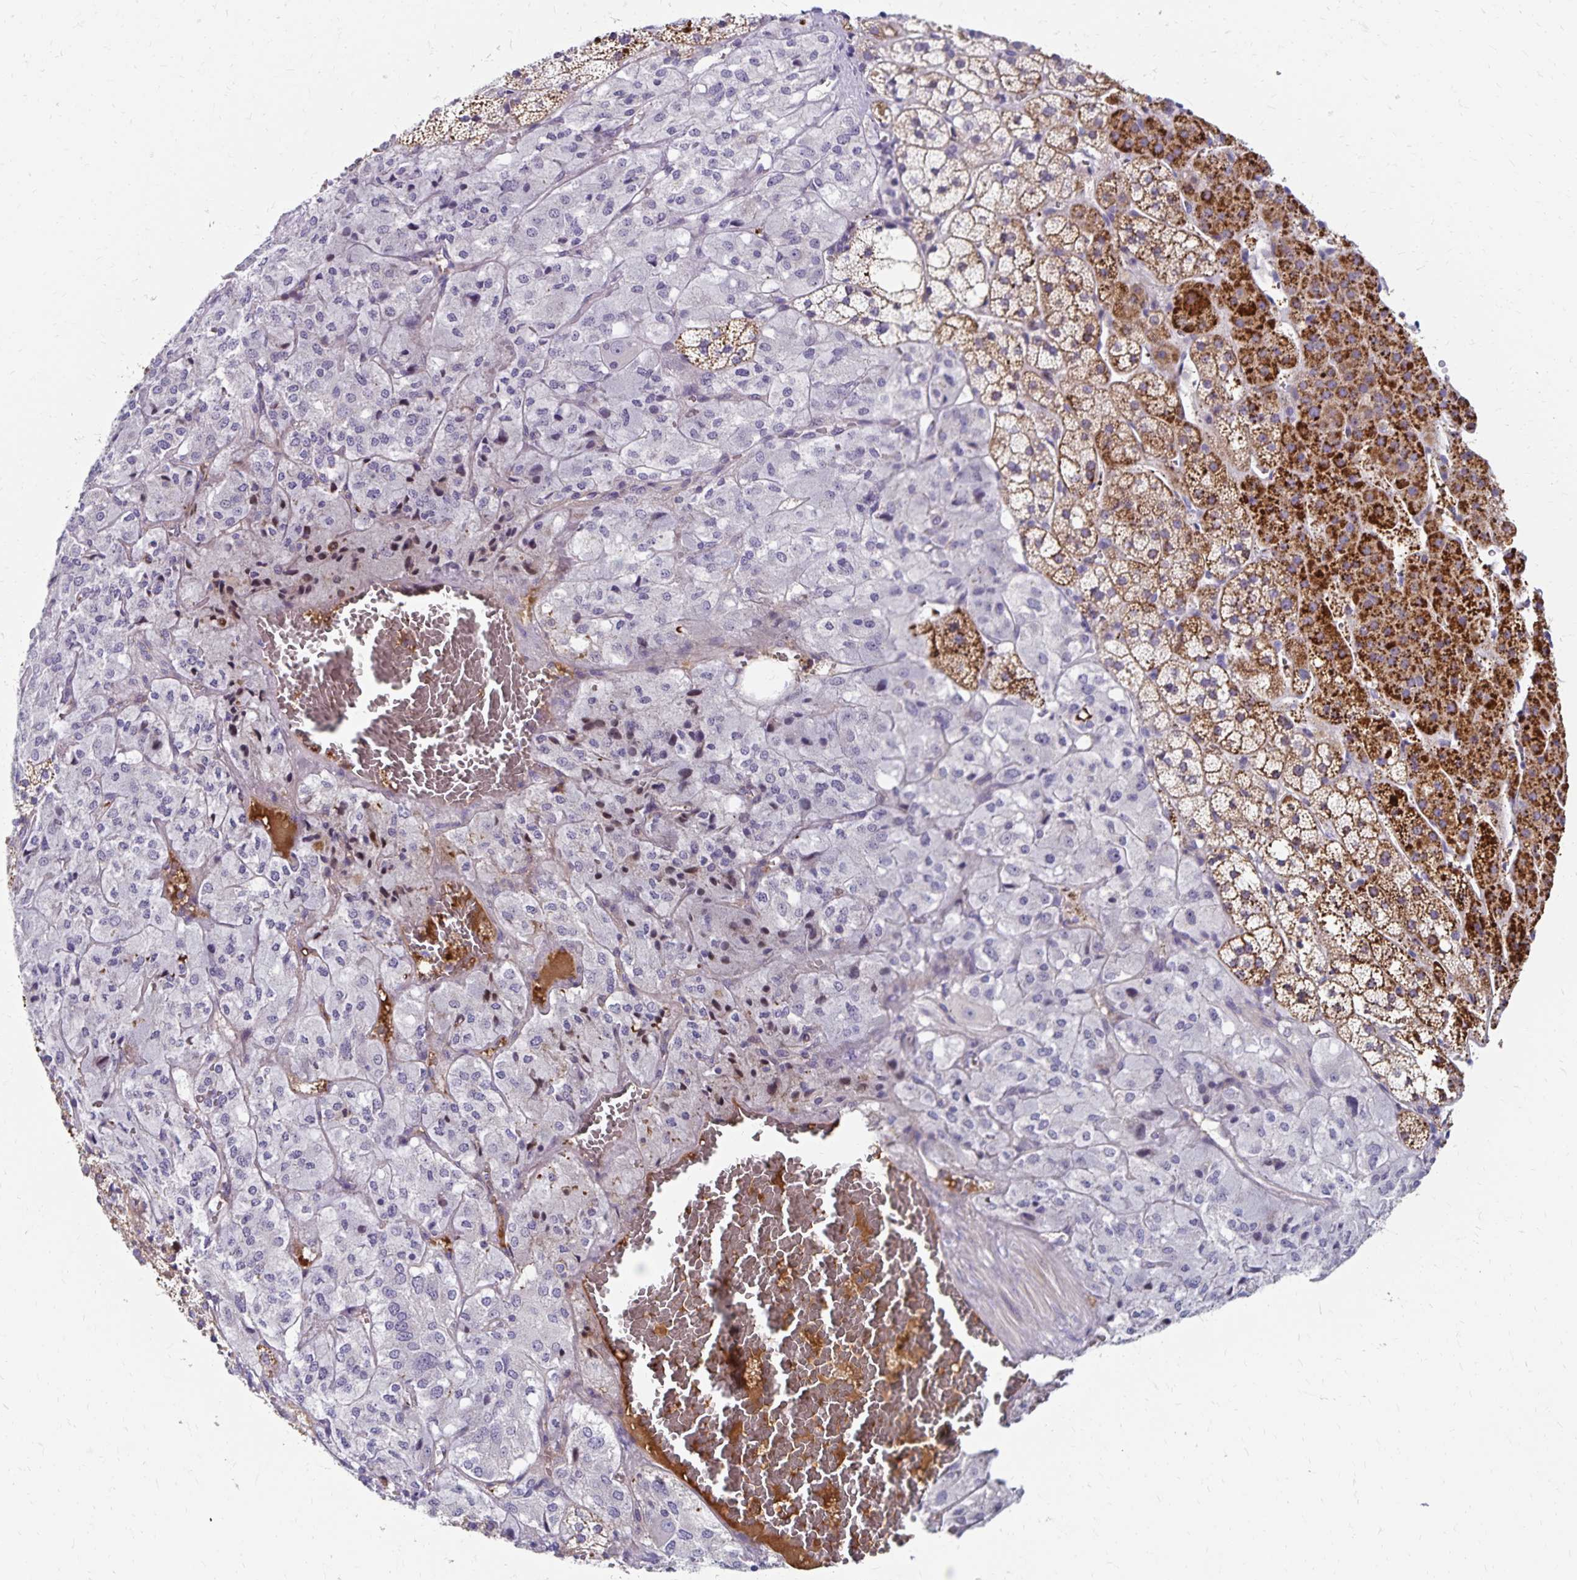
{"staining": {"intensity": "strong", "quantity": "25%-75%", "location": "cytoplasmic/membranous"}, "tissue": "adrenal gland", "cell_type": "Glandular cells", "image_type": "normal", "snomed": [{"axis": "morphology", "description": "Normal tissue, NOS"}, {"axis": "topography", "description": "Adrenal gland"}], "caption": "Adrenal gland was stained to show a protein in brown. There is high levels of strong cytoplasmic/membranous expression in approximately 25%-75% of glandular cells. The protein of interest is stained brown, and the nuclei are stained in blue (DAB IHC with brightfield microscopy, high magnification).", "gene": "NECAP1", "patient": {"sex": "male", "age": 53}}